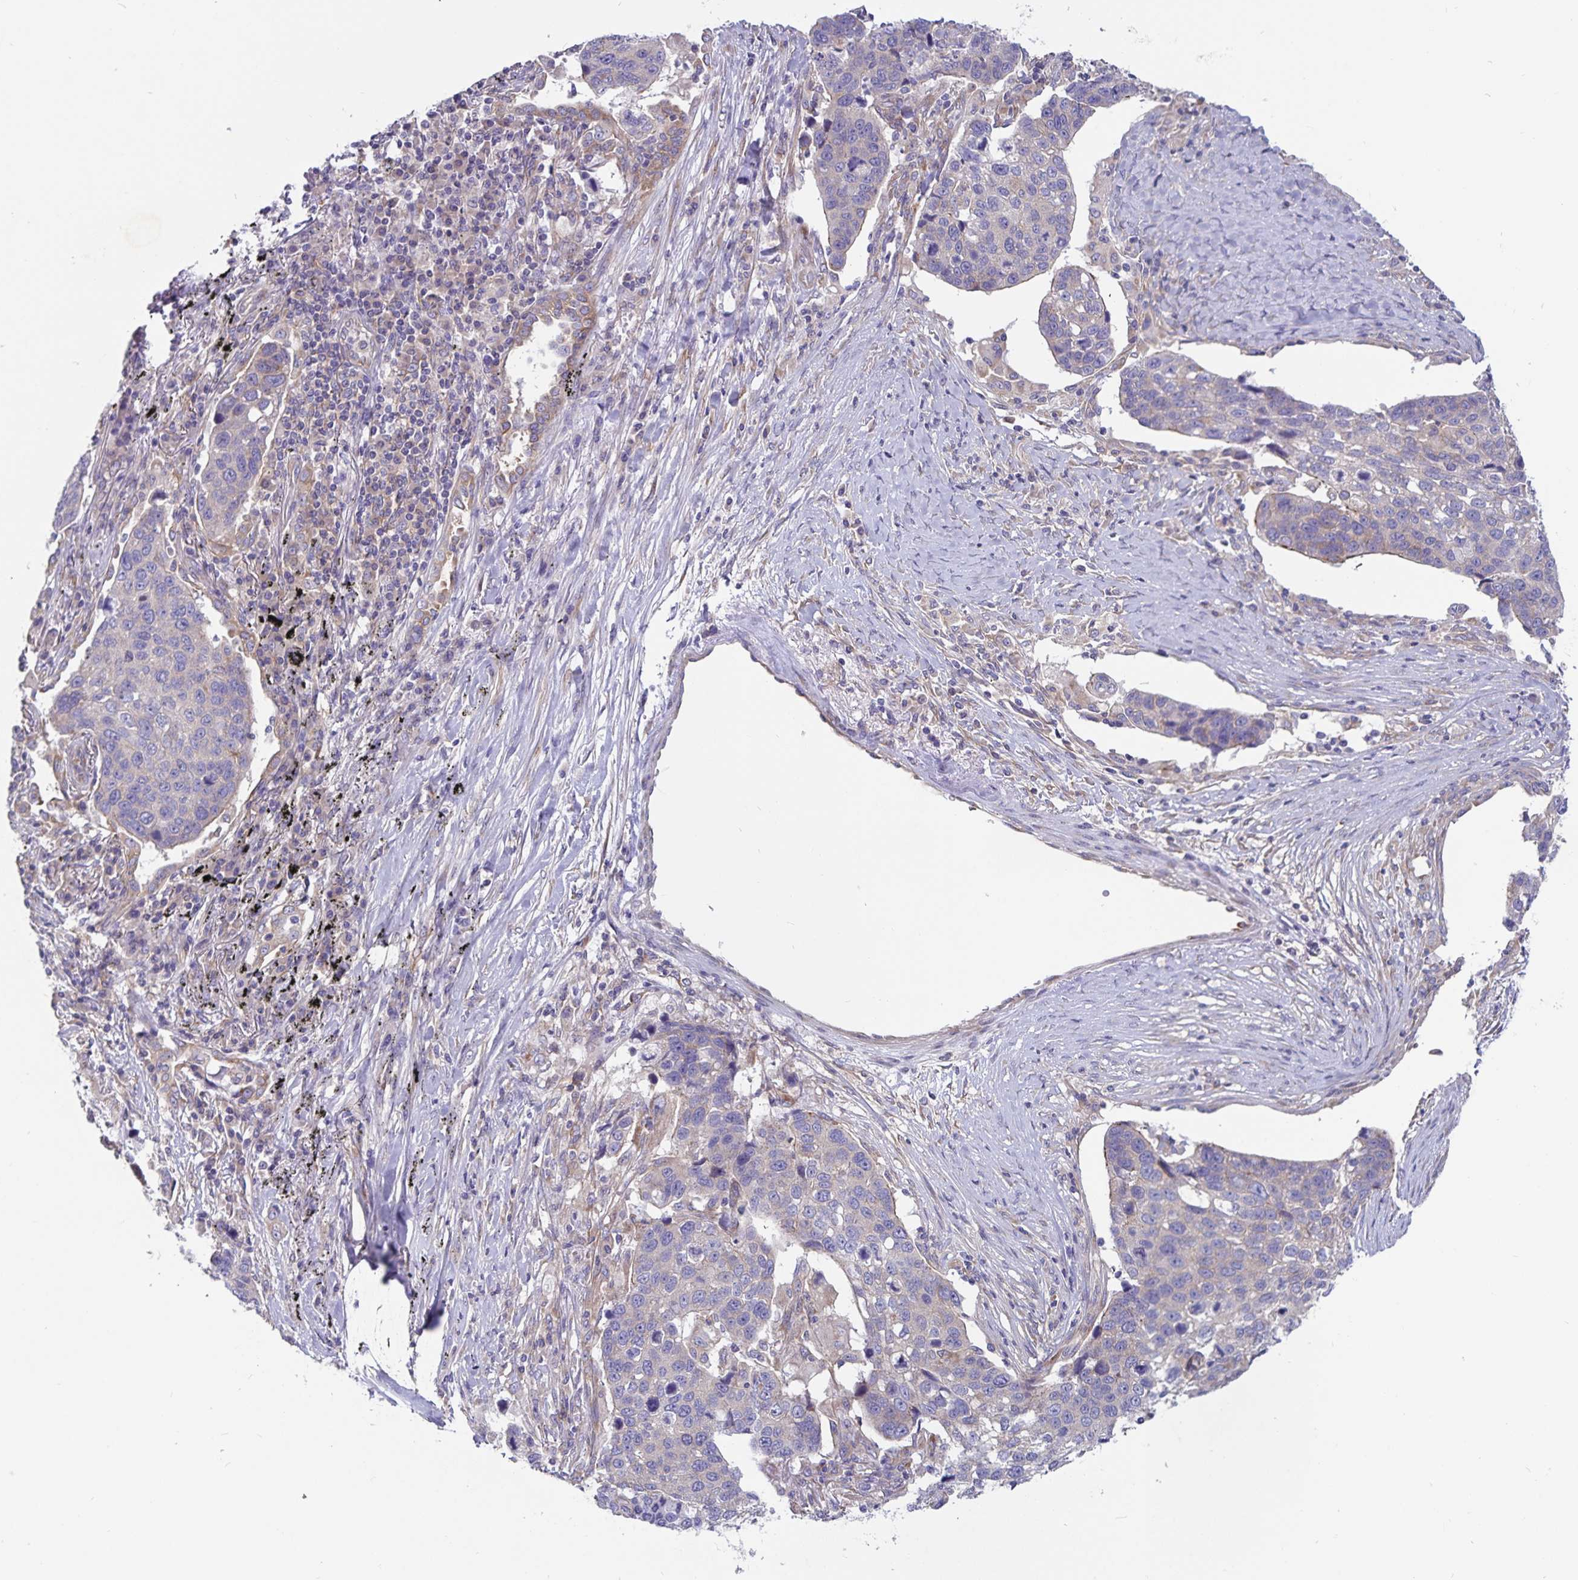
{"staining": {"intensity": "weak", "quantity": "<25%", "location": "cytoplasmic/membranous"}, "tissue": "lung cancer", "cell_type": "Tumor cells", "image_type": "cancer", "snomed": [{"axis": "morphology", "description": "Squamous cell carcinoma, NOS"}, {"axis": "topography", "description": "Lymph node"}, {"axis": "topography", "description": "Lung"}], "caption": "This is a image of IHC staining of squamous cell carcinoma (lung), which shows no staining in tumor cells.", "gene": "FAM120A", "patient": {"sex": "male", "age": 61}}